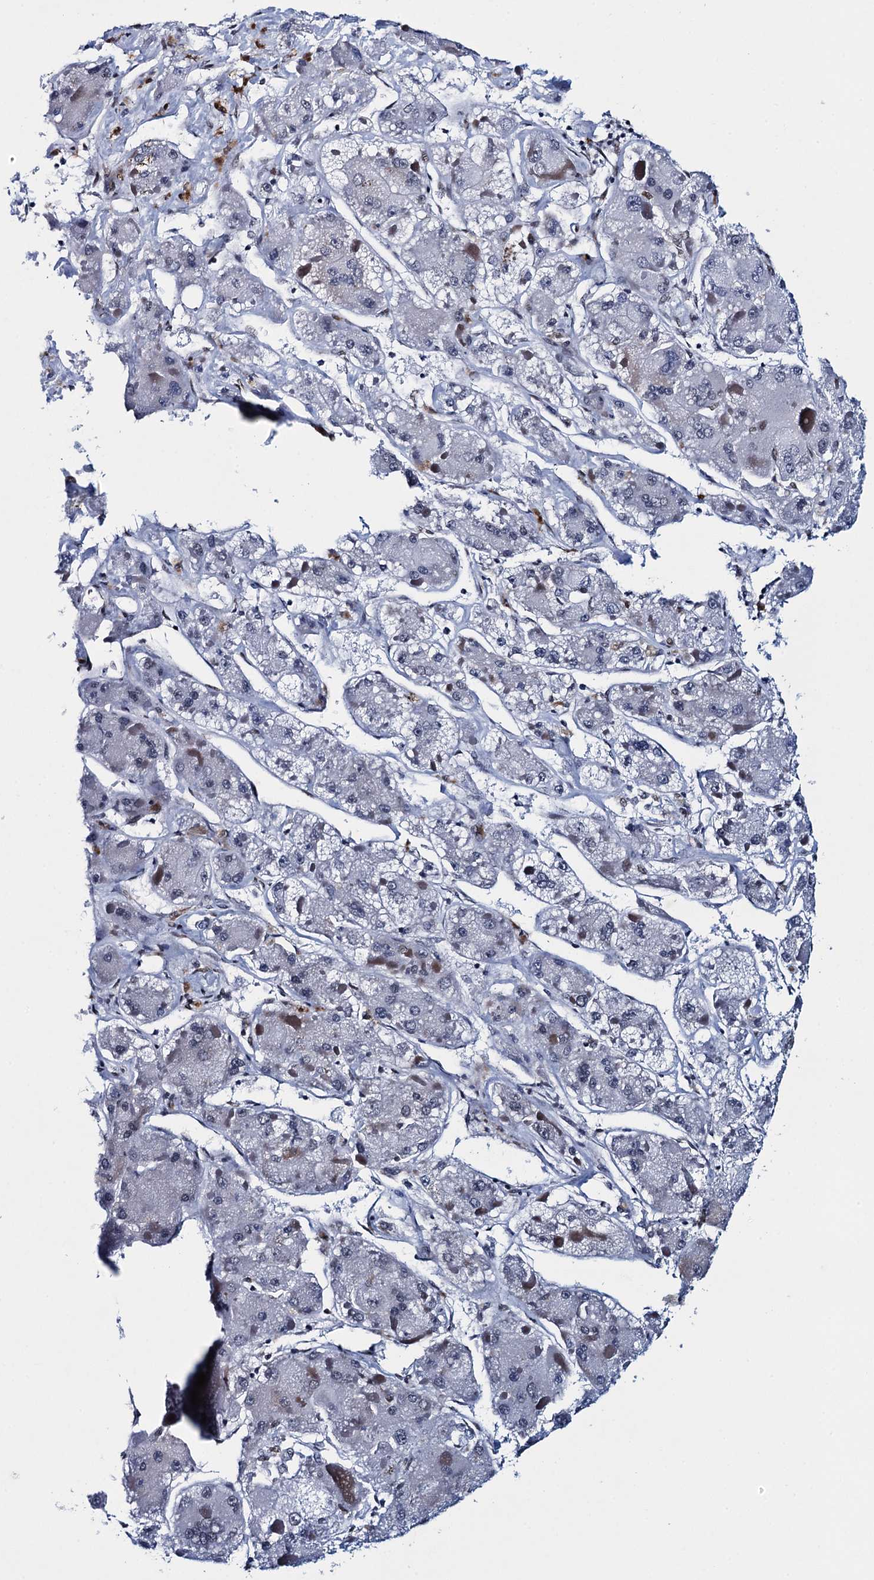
{"staining": {"intensity": "negative", "quantity": "none", "location": "none"}, "tissue": "liver cancer", "cell_type": "Tumor cells", "image_type": "cancer", "snomed": [{"axis": "morphology", "description": "Carcinoma, Hepatocellular, NOS"}, {"axis": "topography", "description": "Liver"}], "caption": "Immunohistochemistry (IHC) of hepatocellular carcinoma (liver) exhibits no expression in tumor cells.", "gene": "HNRNPUL2", "patient": {"sex": "female", "age": 73}}